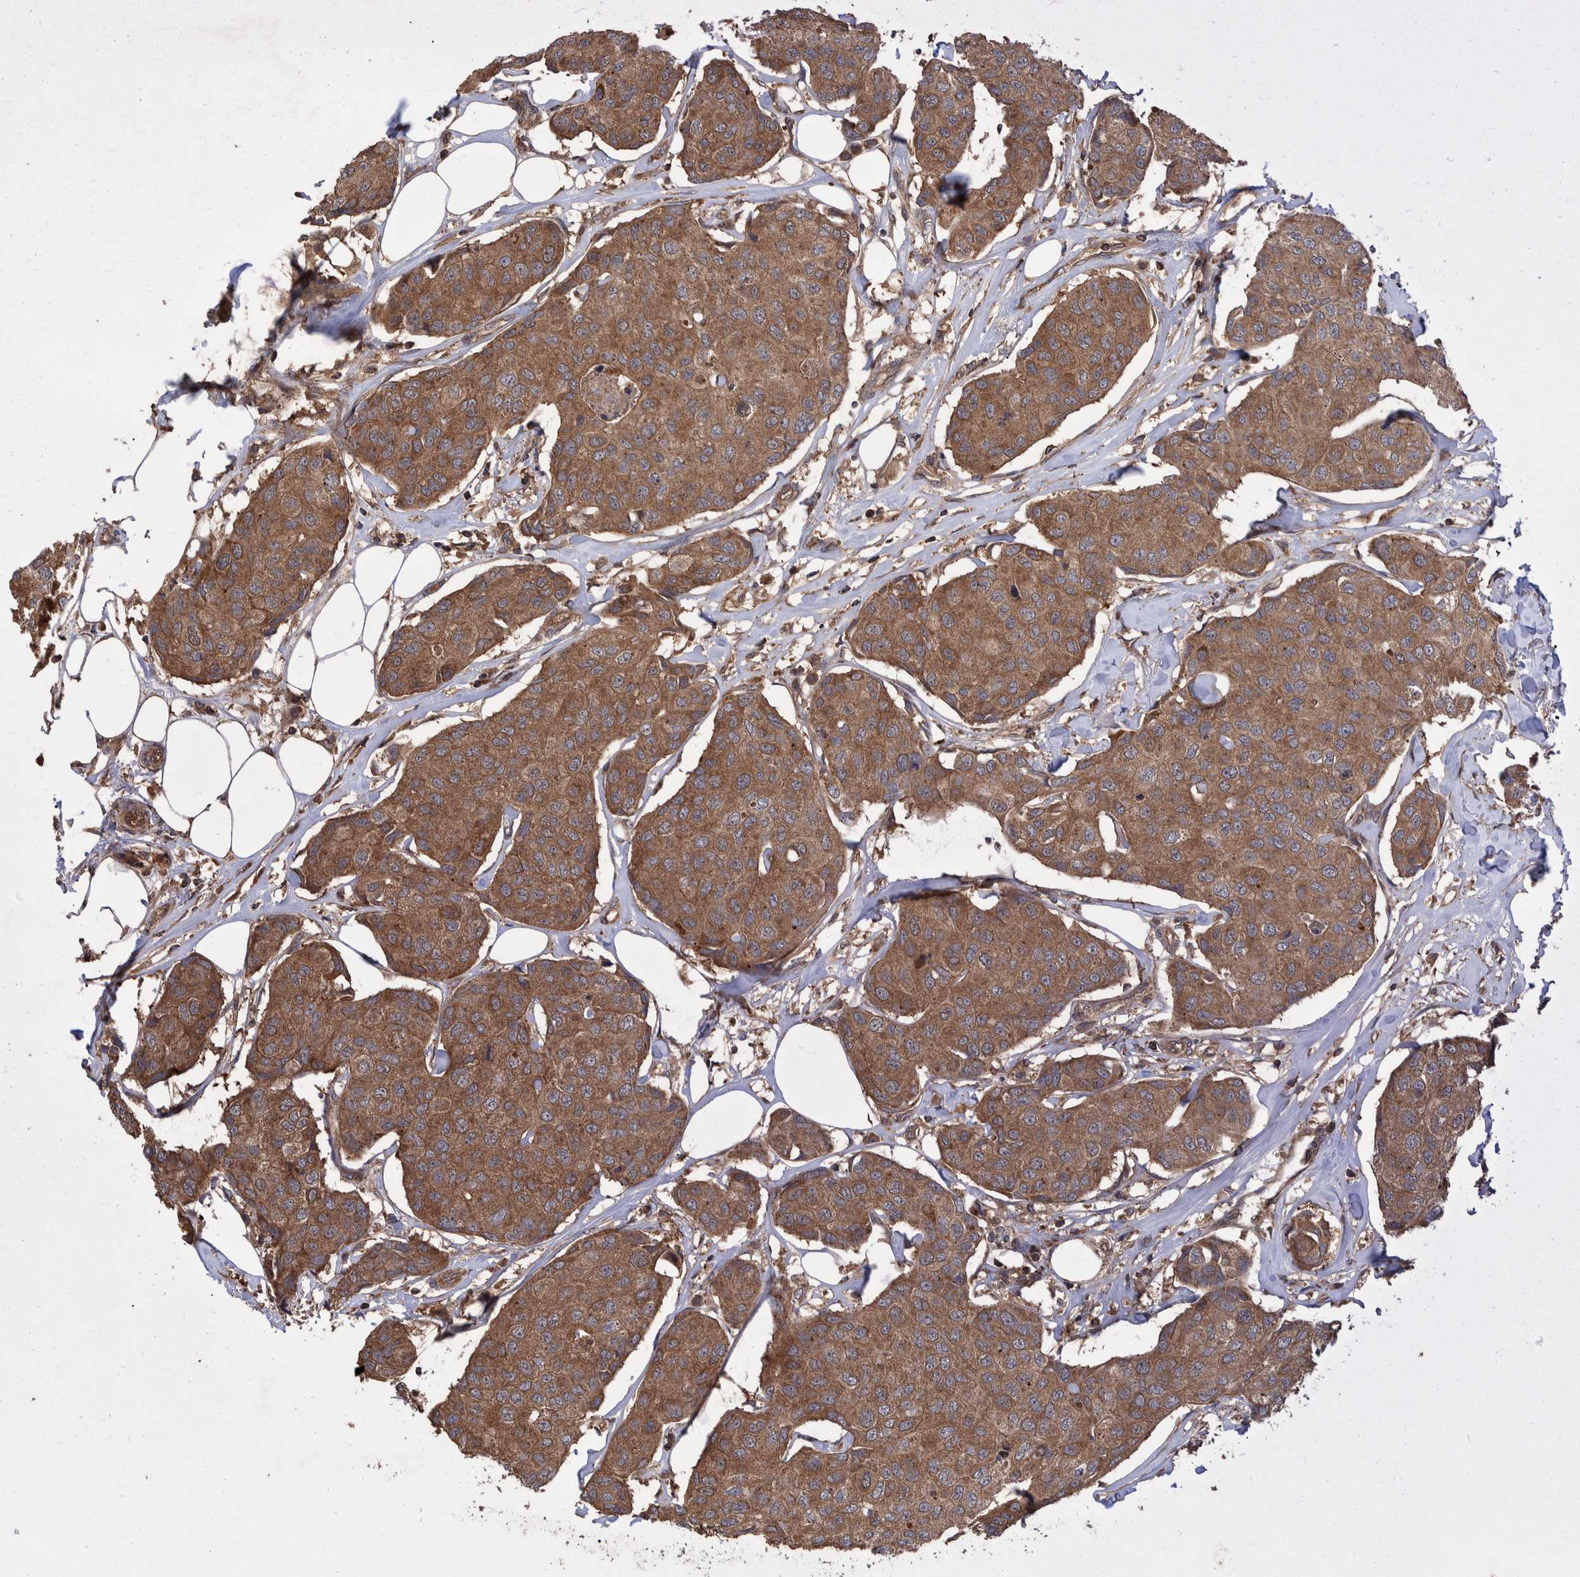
{"staining": {"intensity": "moderate", "quantity": ">75%", "location": "cytoplasmic/membranous"}, "tissue": "breast cancer", "cell_type": "Tumor cells", "image_type": "cancer", "snomed": [{"axis": "morphology", "description": "Duct carcinoma"}, {"axis": "topography", "description": "Breast"}], "caption": "This micrograph displays IHC staining of breast cancer (invasive ductal carcinoma), with medium moderate cytoplasmic/membranous positivity in about >75% of tumor cells.", "gene": "VBP1", "patient": {"sex": "female", "age": 80}}